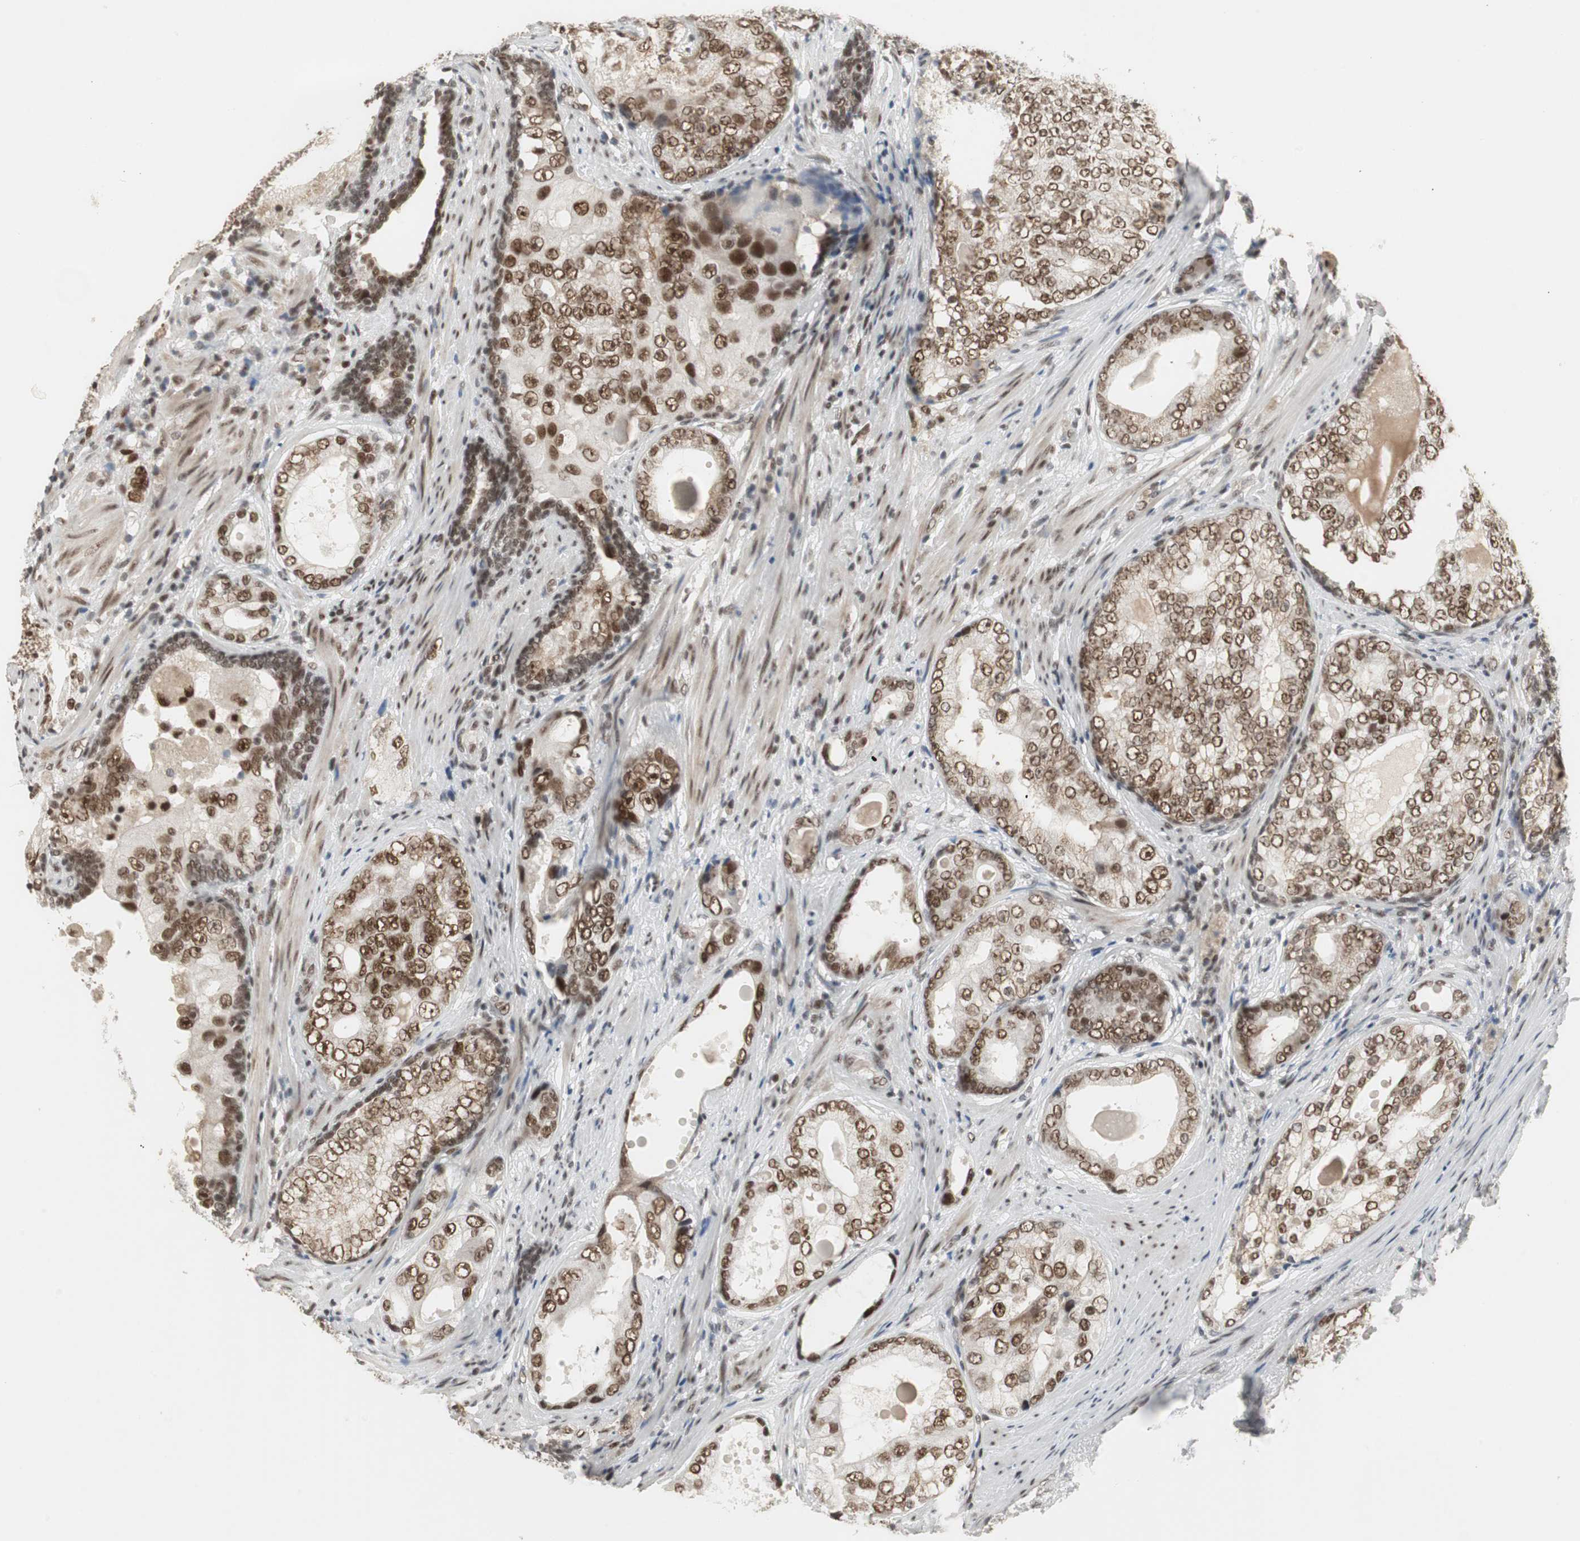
{"staining": {"intensity": "strong", "quantity": ">75%", "location": "nuclear"}, "tissue": "prostate cancer", "cell_type": "Tumor cells", "image_type": "cancer", "snomed": [{"axis": "morphology", "description": "Adenocarcinoma, High grade"}, {"axis": "topography", "description": "Prostate"}], "caption": "Protein expression analysis of human prostate cancer (adenocarcinoma (high-grade)) reveals strong nuclear positivity in about >75% of tumor cells. (DAB (3,3'-diaminobenzidine) IHC with brightfield microscopy, high magnification).", "gene": "RTF1", "patient": {"sex": "male", "age": 66}}